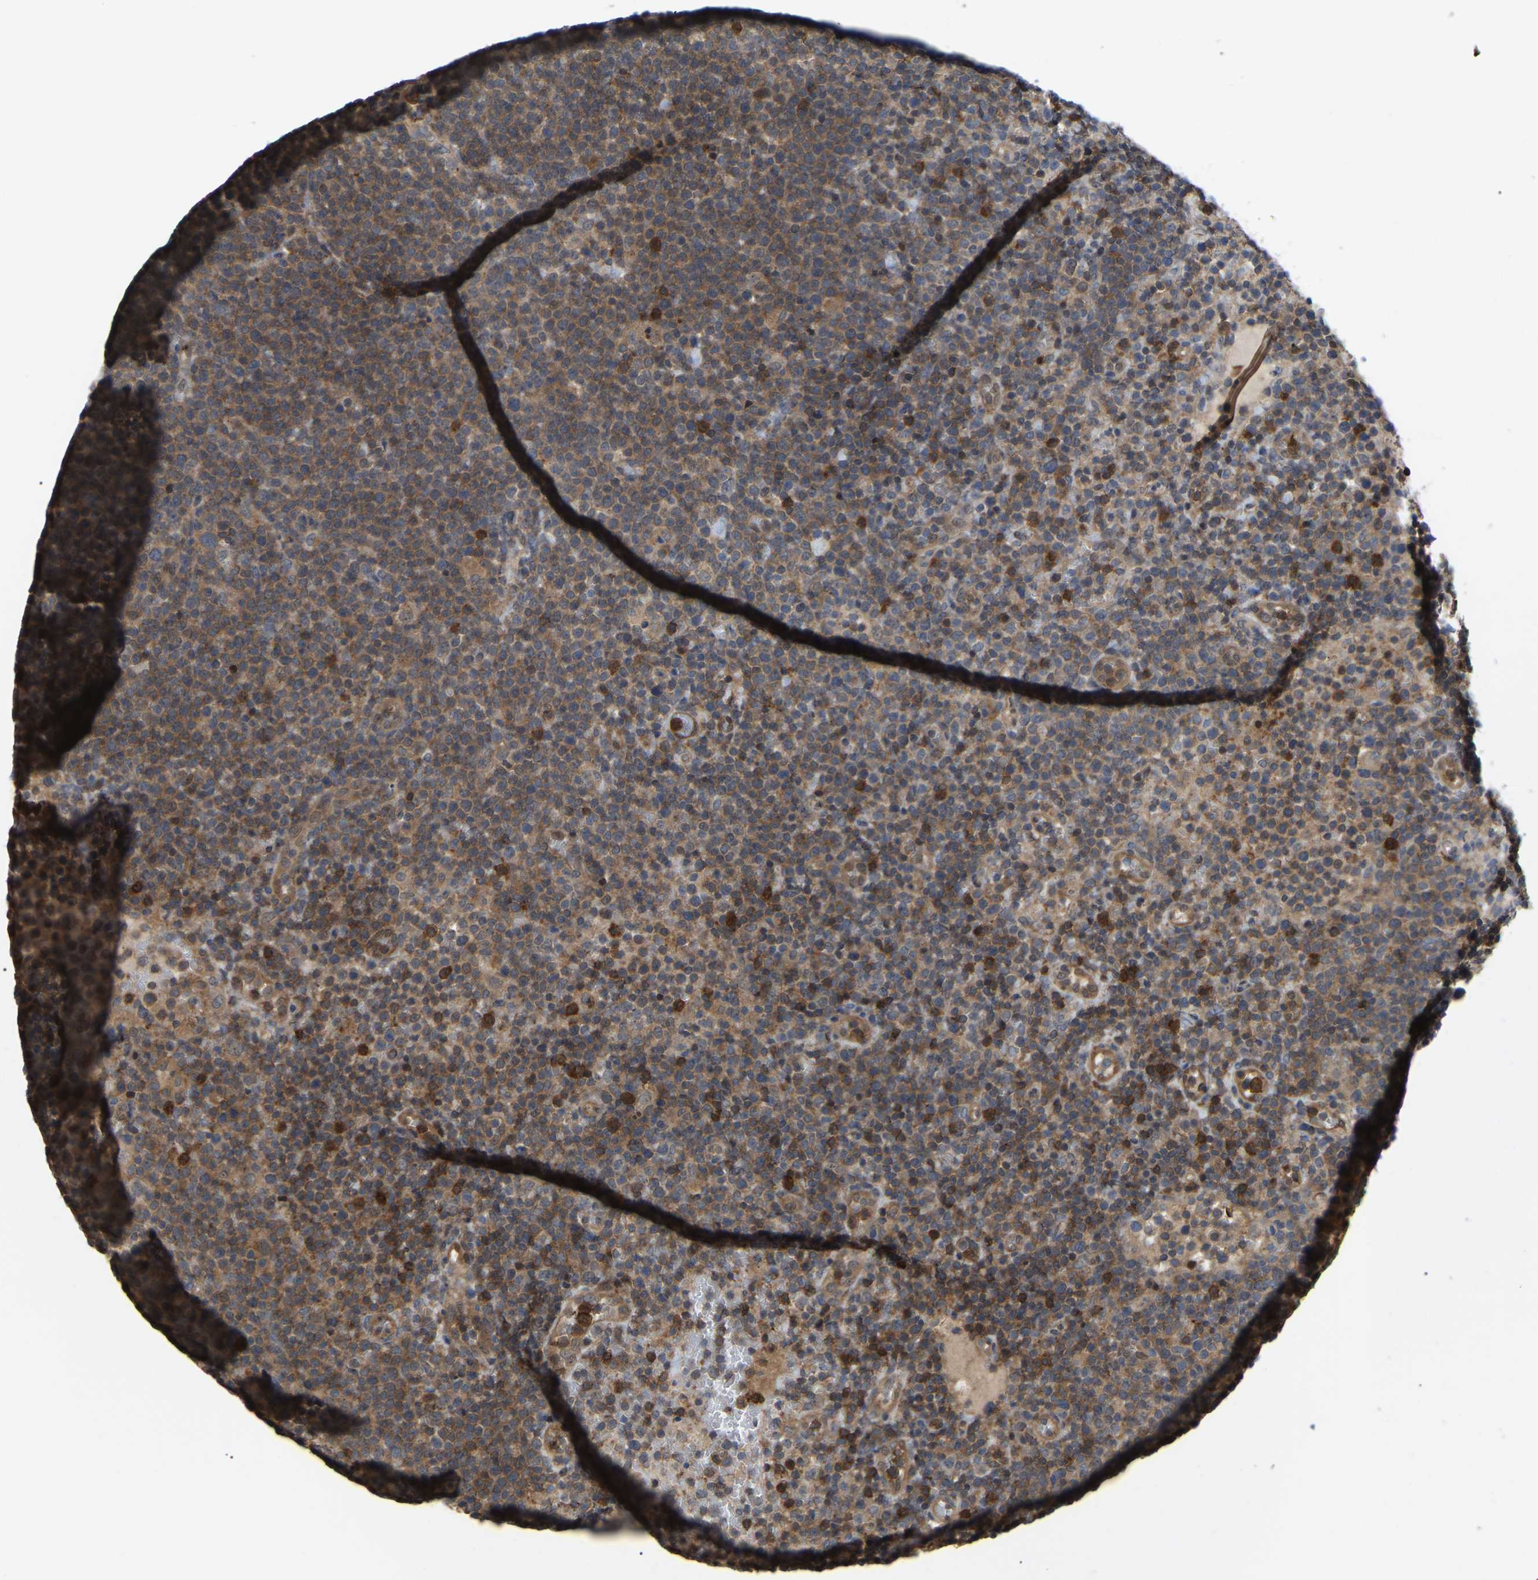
{"staining": {"intensity": "moderate", "quantity": ">75%", "location": "cytoplasmic/membranous"}, "tissue": "lymphoma", "cell_type": "Tumor cells", "image_type": "cancer", "snomed": [{"axis": "morphology", "description": "Malignant lymphoma, non-Hodgkin's type, High grade"}, {"axis": "topography", "description": "Lymph node"}], "caption": "Immunohistochemical staining of human malignant lymphoma, non-Hodgkin's type (high-grade) demonstrates medium levels of moderate cytoplasmic/membranous protein expression in about >75% of tumor cells.", "gene": "CIT", "patient": {"sex": "male", "age": 61}}